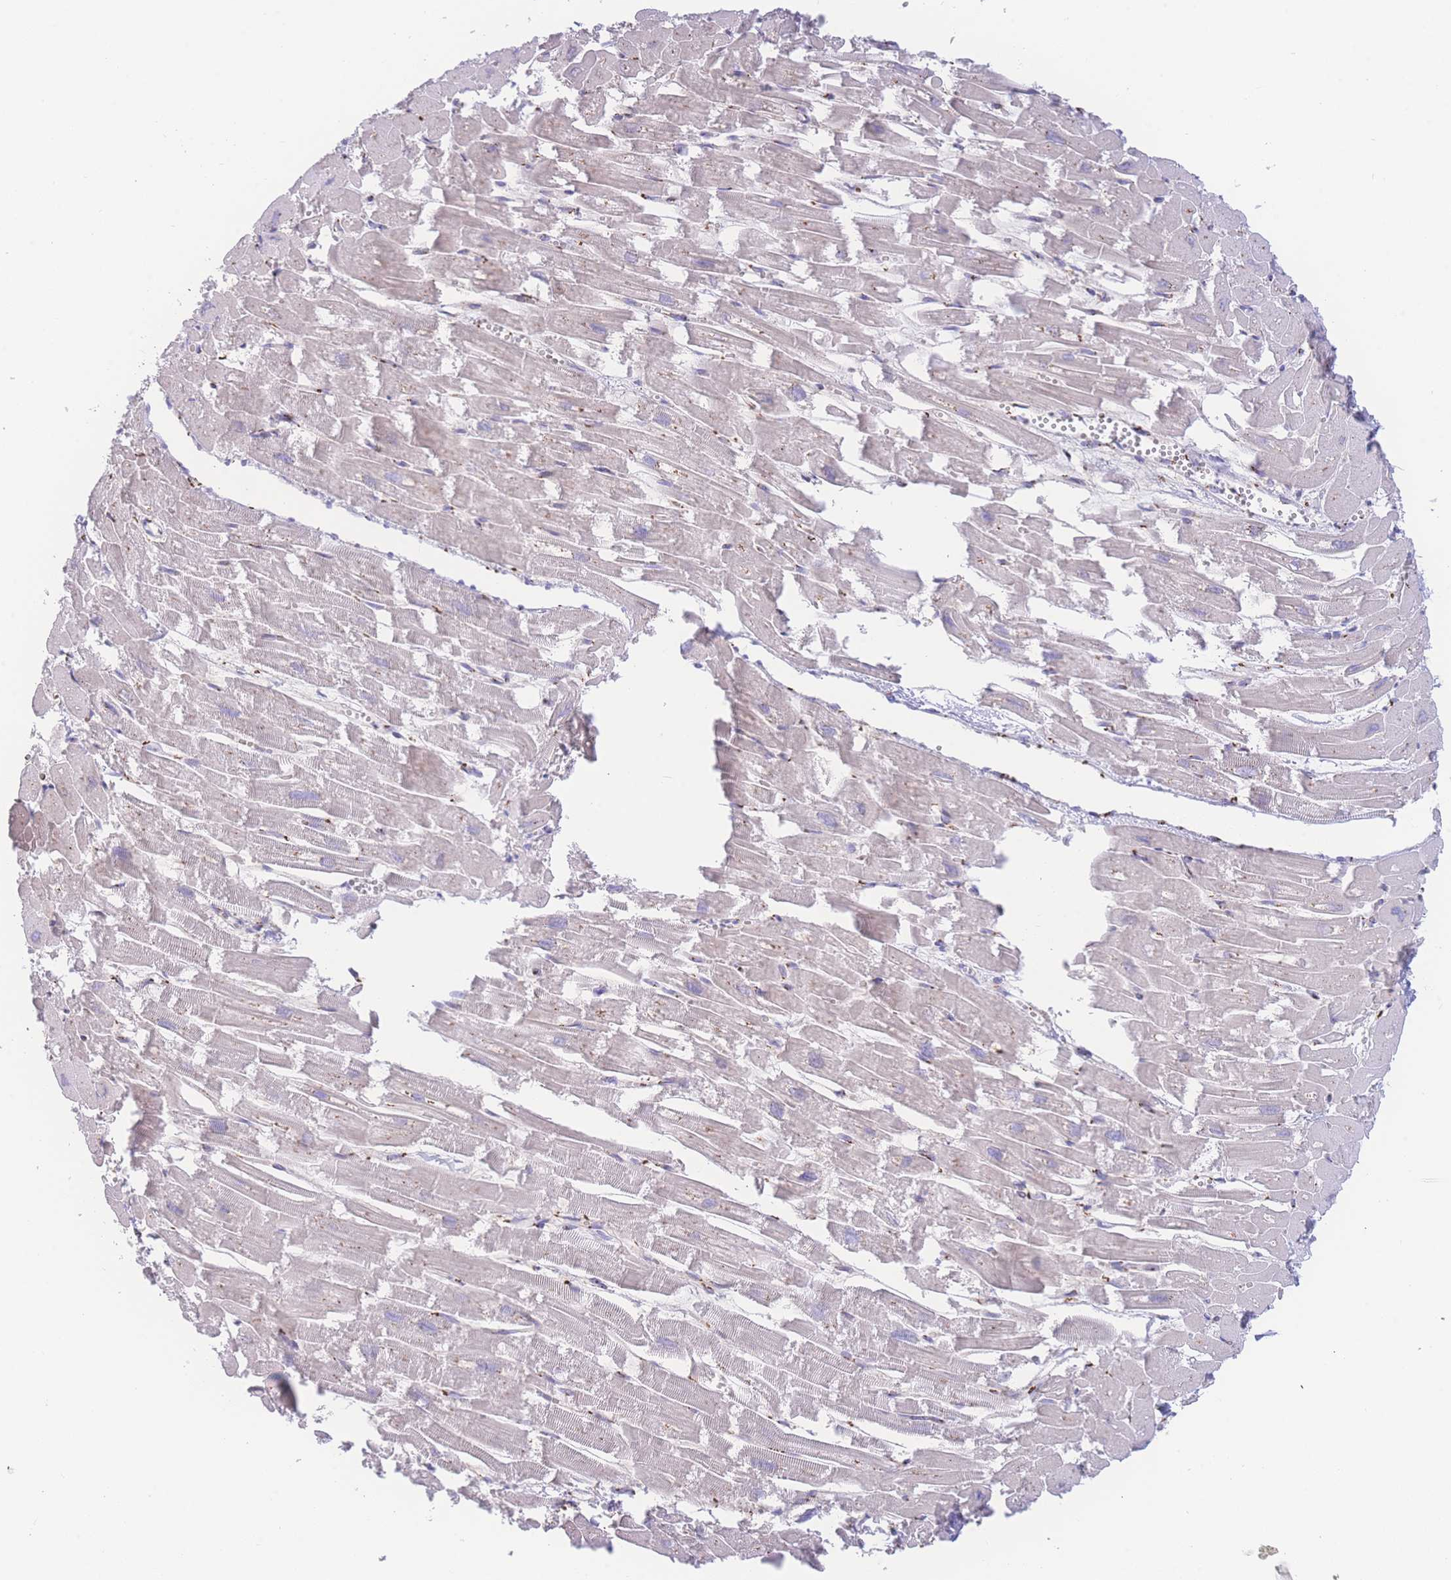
{"staining": {"intensity": "weak", "quantity": "25%-75%", "location": "cytoplasmic/membranous"}, "tissue": "heart muscle", "cell_type": "Cardiomyocytes", "image_type": "normal", "snomed": [{"axis": "morphology", "description": "Normal tissue, NOS"}, {"axis": "topography", "description": "Heart"}], "caption": "This is a micrograph of immunohistochemistry (IHC) staining of normal heart muscle, which shows weak staining in the cytoplasmic/membranous of cardiomyocytes.", "gene": "GOLM2", "patient": {"sex": "male", "age": 54}}